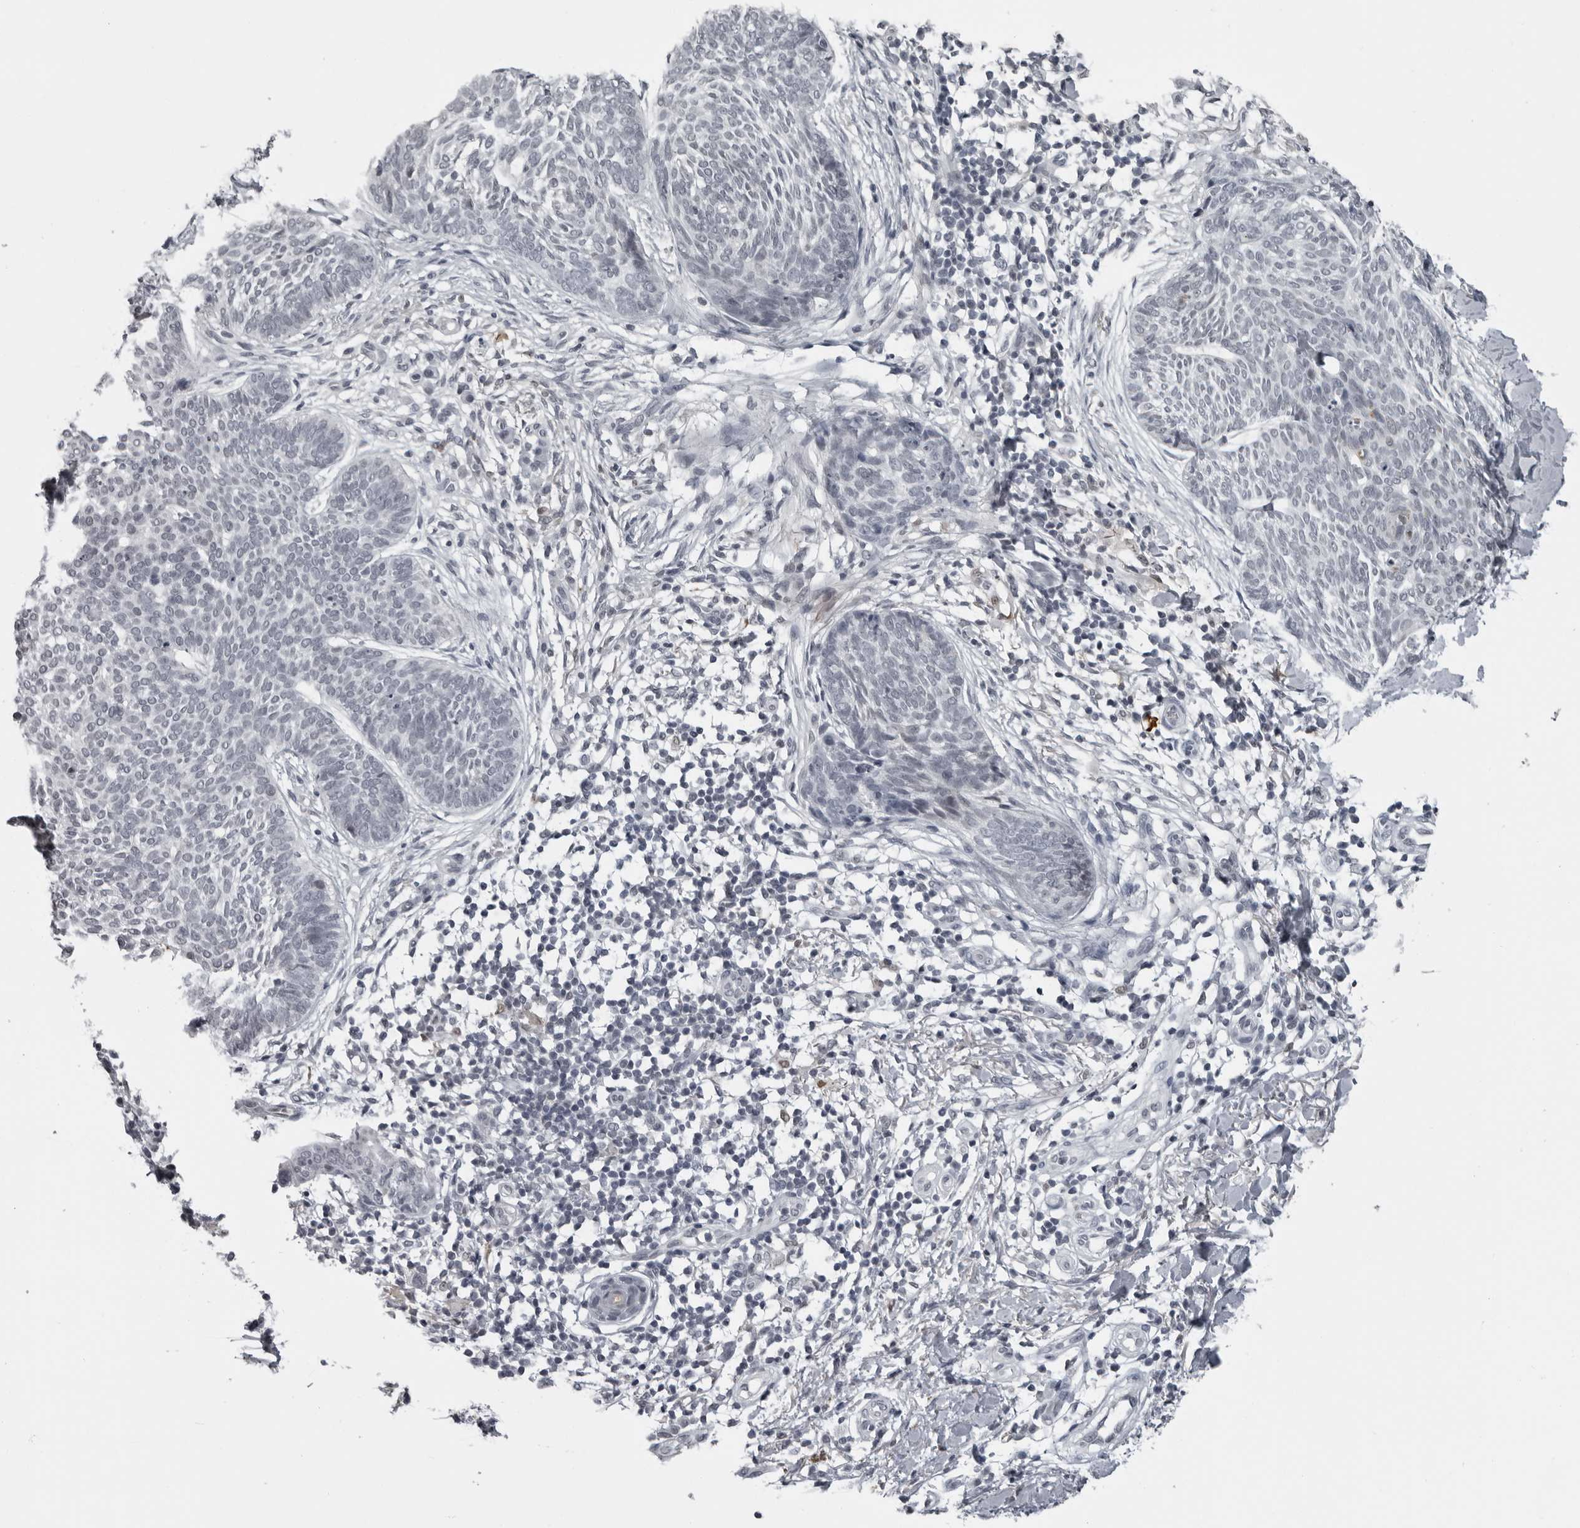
{"staining": {"intensity": "negative", "quantity": "none", "location": "none"}, "tissue": "skin cancer", "cell_type": "Tumor cells", "image_type": "cancer", "snomed": [{"axis": "morphology", "description": "Basal cell carcinoma"}, {"axis": "topography", "description": "Skin"}], "caption": "Immunohistochemistry (IHC) of basal cell carcinoma (skin) displays no positivity in tumor cells.", "gene": "LZIC", "patient": {"sex": "female", "age": 64}}